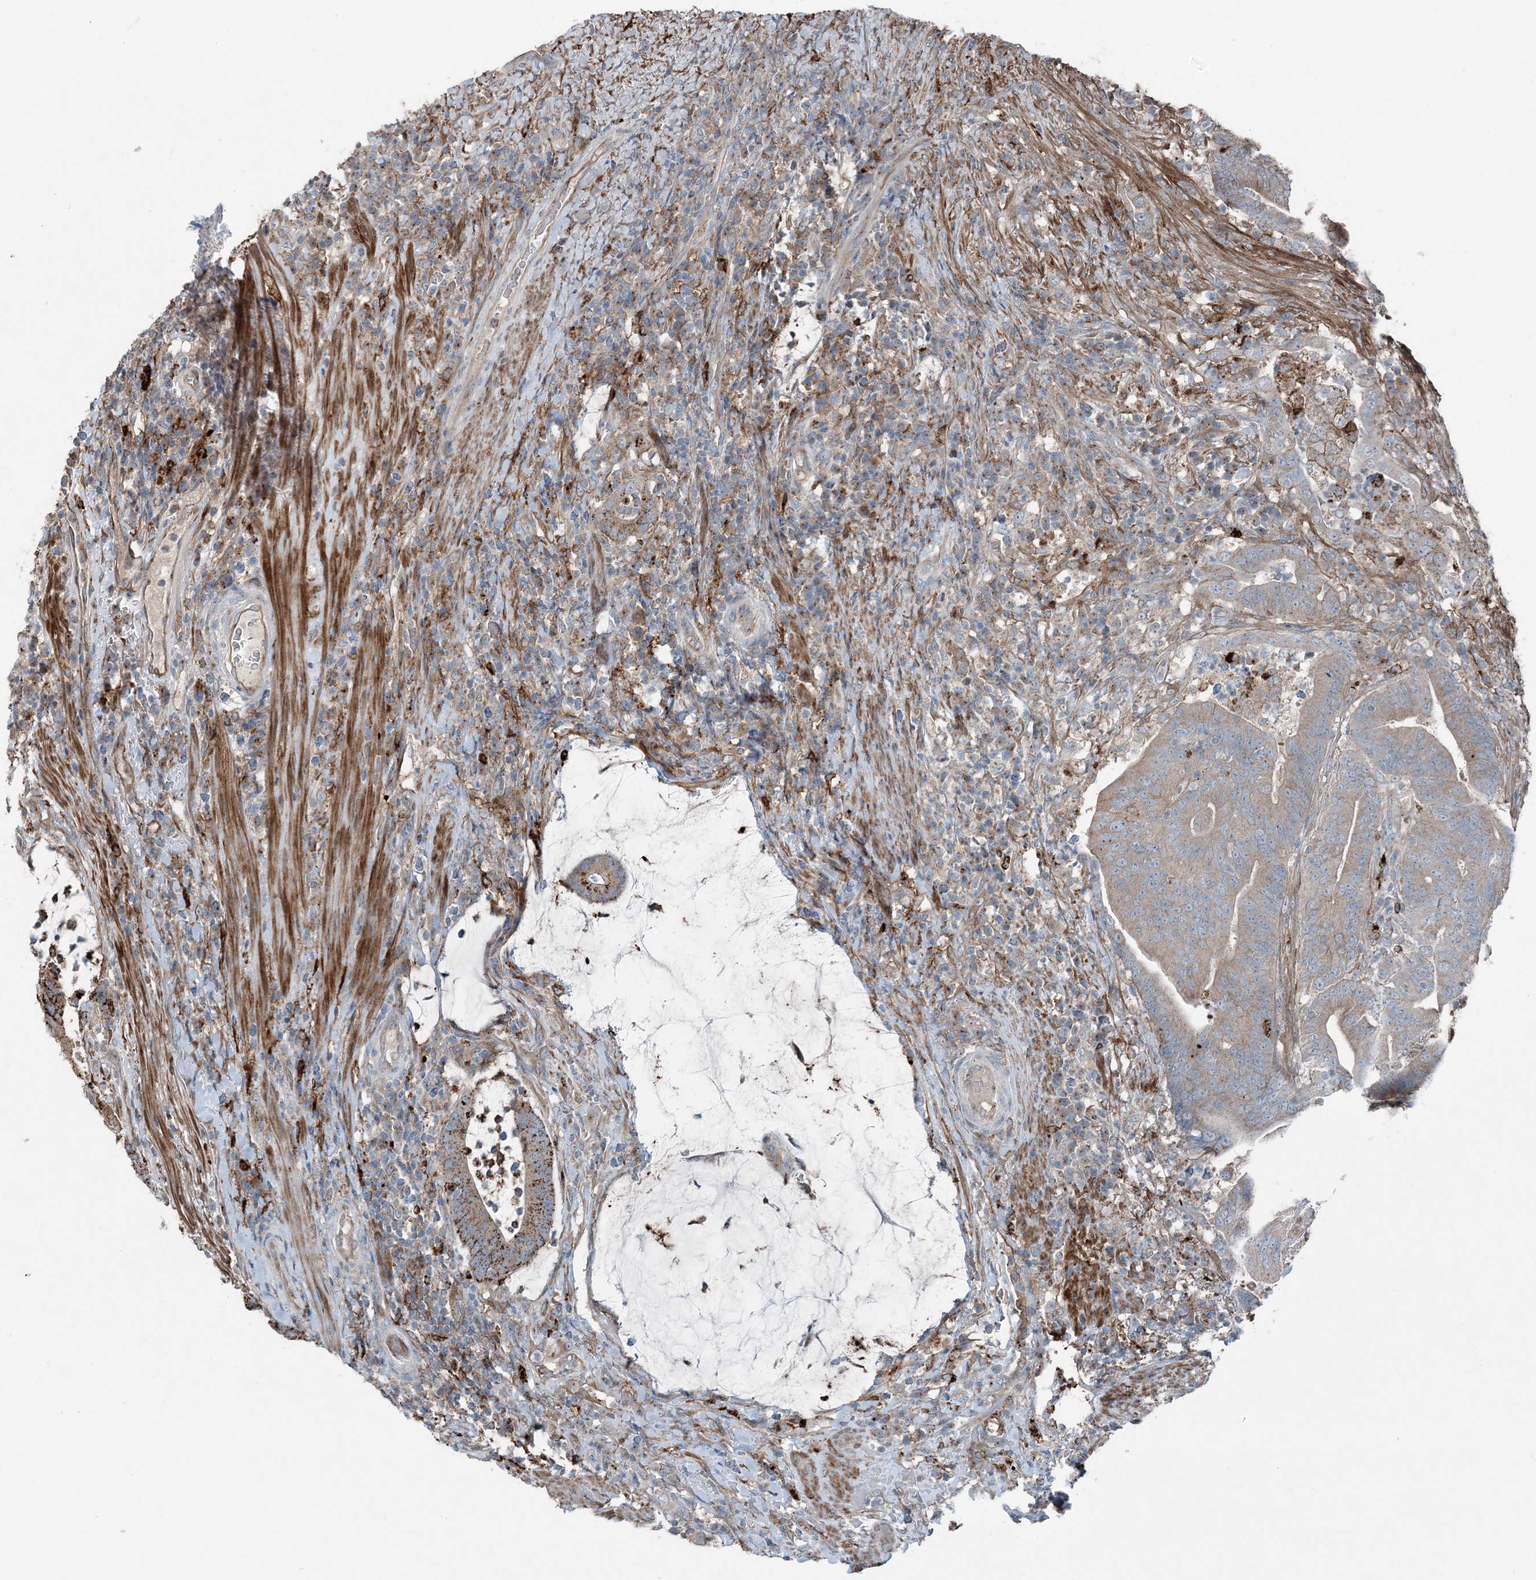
{"staining": {"intensity": "moderate", "quantity": ">75%", "location": "cytoplasmic/membranous"}, "tissue": "colorectal cancer", "cell_type": "Tumor cells", "image_type": "cancer", "snomed": [{"axis": "morphology", "description": "Adenocarcinoma, NOS"}, {"axis": "topography", "description": "Colon"}], "caption": "The immunohistochemical stain labels moderate cytoplasmic/membranous positivity in tumor cells of colorectal cancer tissue. The staining is performed using DAB (3,3'-diaminobenzidine) brown chromogen to label protein expression. The nuclei are counter-stained blue using hematoxylin.", "gene": "KY", "patient": {"sex": "female", "age": 66}}